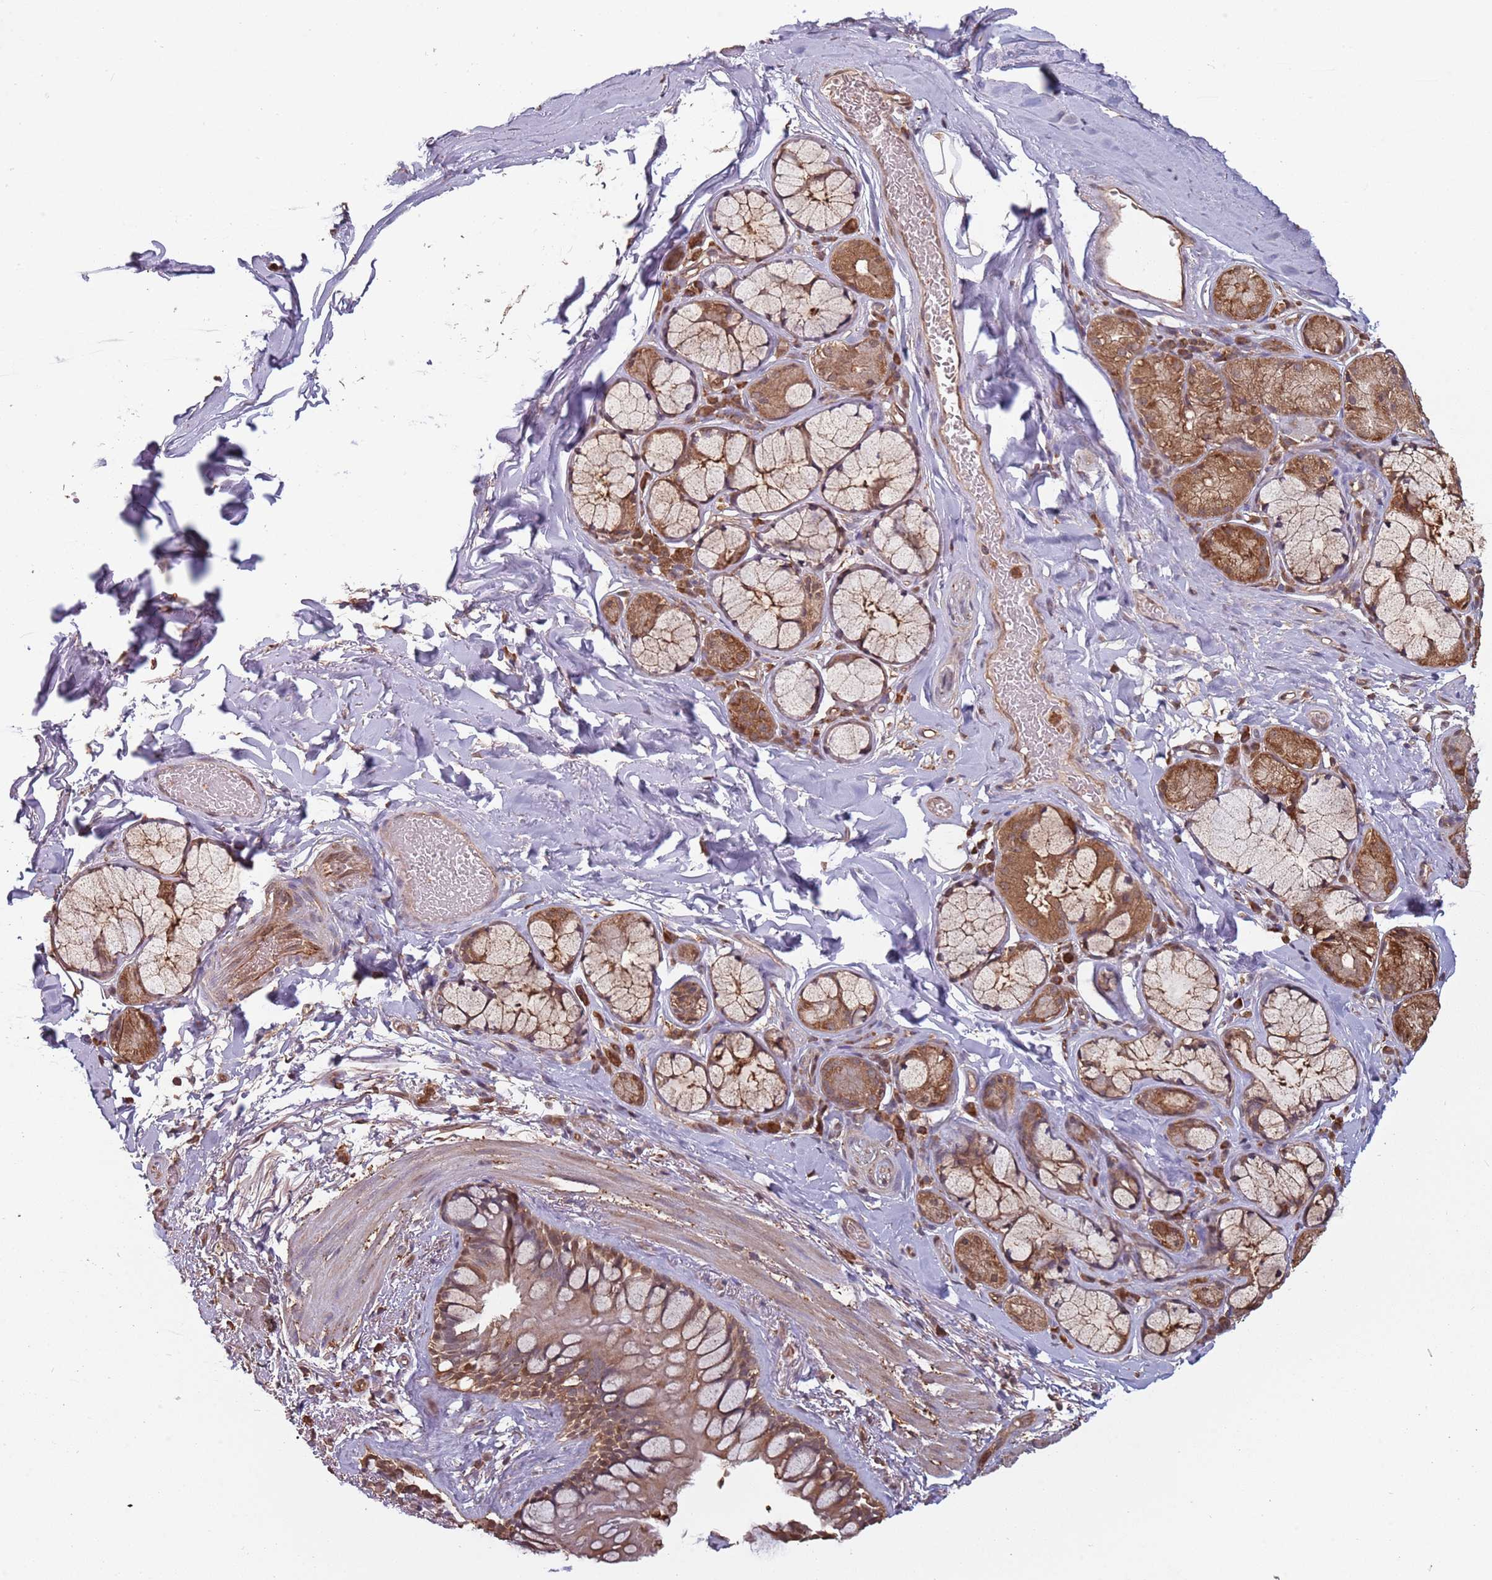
{"staining": {"intensity": "moderate", "quantity": "25%-75%", "location": "cytoplasmic/membranous"}, "tissue": "bronchus", "cell_type": "Respiratory epithelial cells", "image_type": "normal", "snomed": [{"axis": "morphology", "description": "Normal tissue, NOS"}, {"axis": "topography", "description": "Cartilage tissue"}], "caption": "Human bronchus stained for a protein (brown) reveals moderate cytoplasmic/membranous positive expression in approximately 25%-75% of respiratory epithelial cells.", "gene": "COG4", "patient": {"sex": "male", "age": 63}}